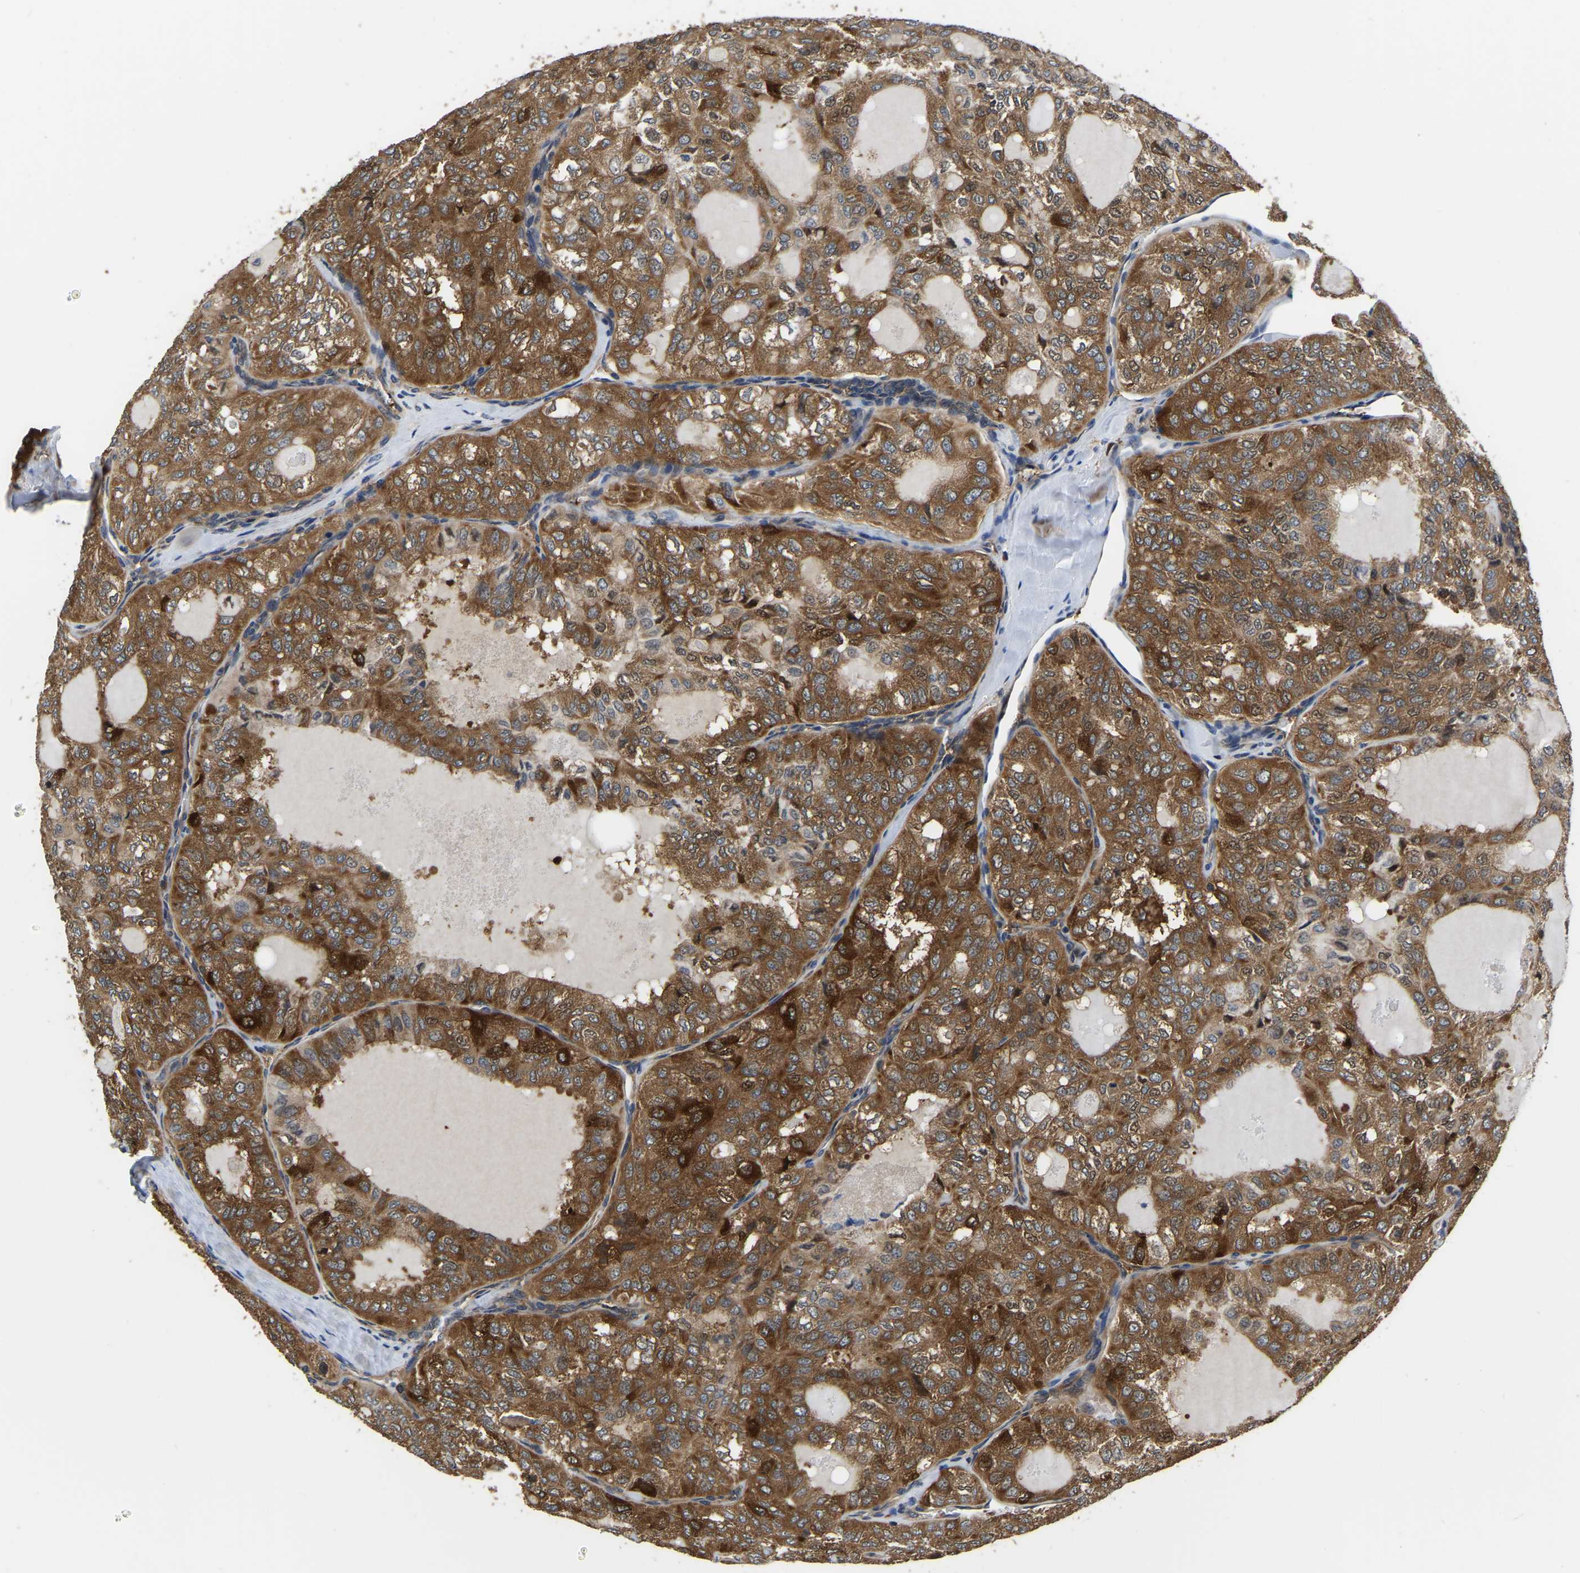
{"staining": {"intensity": "strong", "quantity": ">75%", "location": "cytoplasmic/membranous"}, "tissue": "thyroid cancer", "cell_type": "Tumor cells", "image_type": "cancer", "snomed": [{"axis": "morphology", "description": "Follicular adenoma carcinoma, NOS"}, {"axis": "topography", "description": "Thyroid gland"}], "caption": "Protein staining by immunohistochemistry (IHC) shows strong cytoplasmic/membranous expression in about >75% of tumor cells in follicular adenoma carcinoma (thyroid). The staining was performed using DAB (3,3'-diaminobenzidine), with brown indicating positive protein expression. Nuclei are stained blue with hematoxylin.", "gene": "GARS1", "patient": {"sex": "male", "age": 75}}